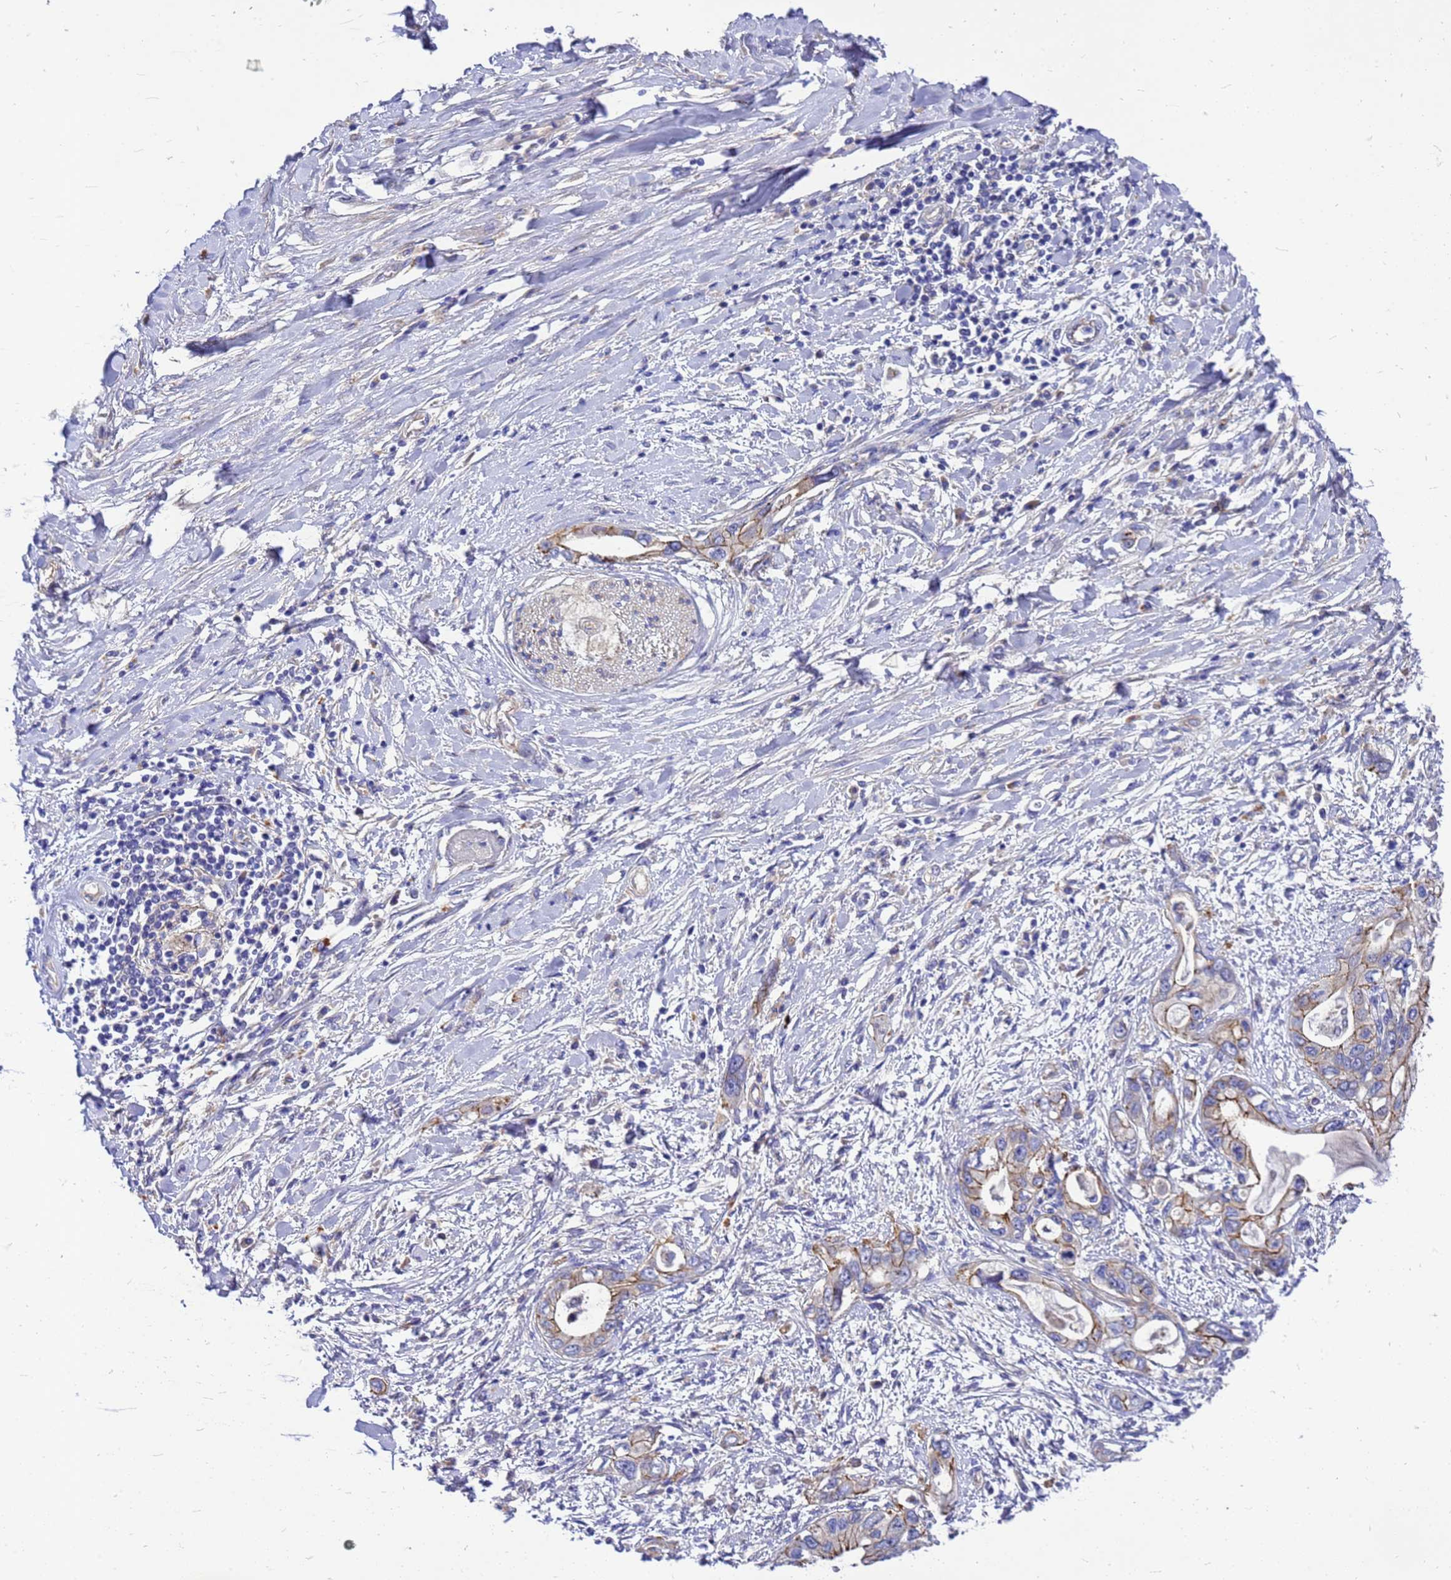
{"staining": {"intensity": "moderate", "quantity": "25%-75%", "location": "cytoplasmic/membranous"}, "tissue": "pancreatic cancer", "cell_type": "Tumor cells", "image_type": "cancer", "snomed": [{"axis": "morphology", "description": "Inflammation, NOS"}, {"axis": "morphology", "description": "Adenocarcinoma, NOS"}, {"axis": "topography", "description": "Pancreas"}], "caption": "High-power microscopy captured an immunohistochemistry photomicrograph of adenocarcinoma (pancreatic), revealing moderate cytoplasmic/membranous expression in approximately 25%-75% of tumor cells.", "gene": "FBXW5", "patient": {"sex": "female", "age": 56}}